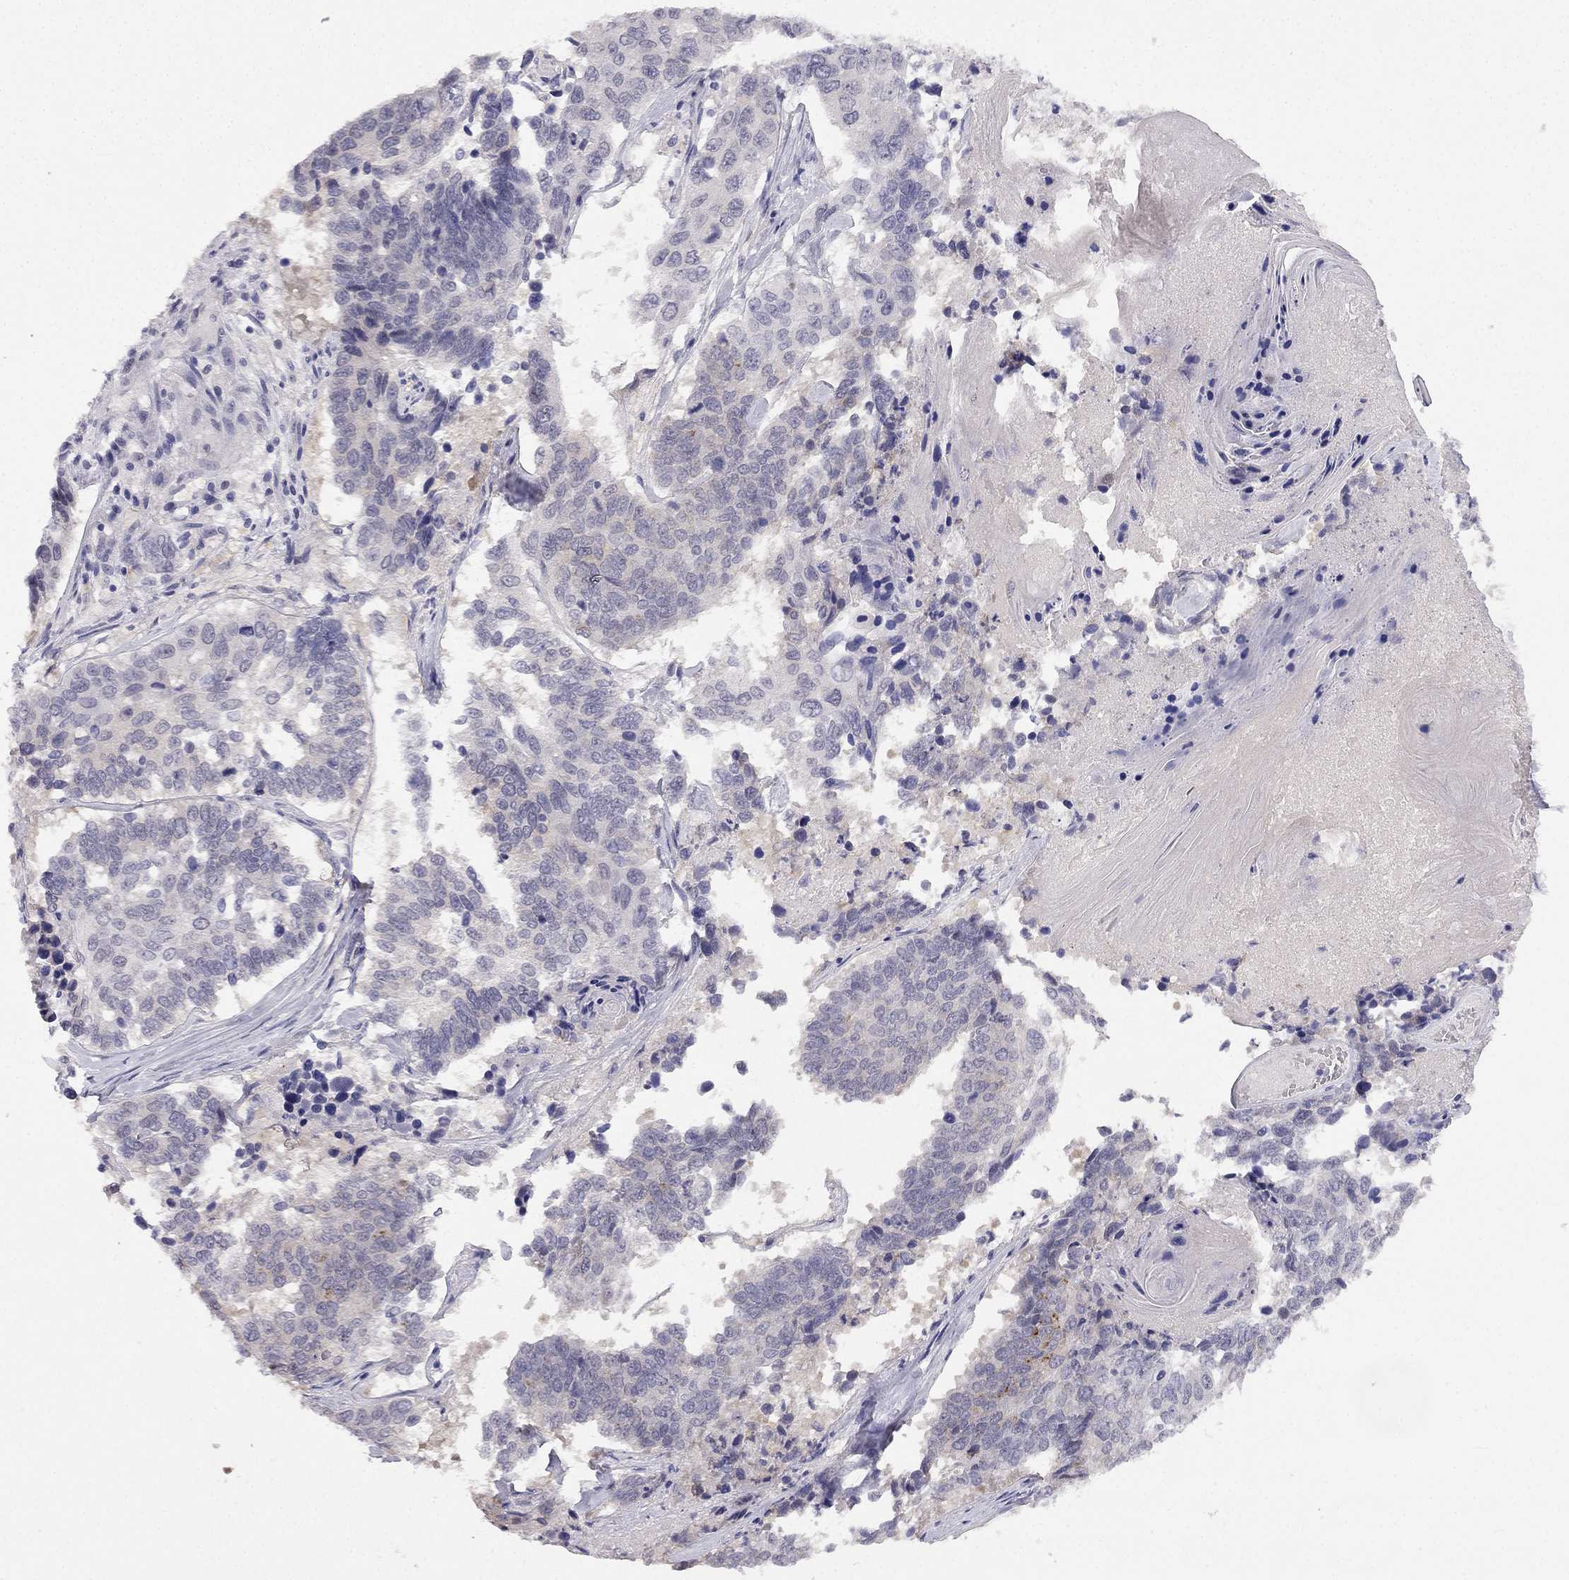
{"staining": {"intensity": "negative", "quantity": "none", "location": "none"}, "tissue": "lung cancer", "cell_type": "Tumor cells", "image_type": "cancer", "snomed": [{"axis": "morphology", "description": "Squamous cell carcinoma, NOS"}, {"axis": "topography", "description": "Lung"}], "caption": "A high-resolution image shows immunohistochemistry staining of lung squamous cell carcinoma, which exhibits no significant expression in tumor cells.", "gene": "C16orf89", "patient": {"sex": "male", "age": 73}}